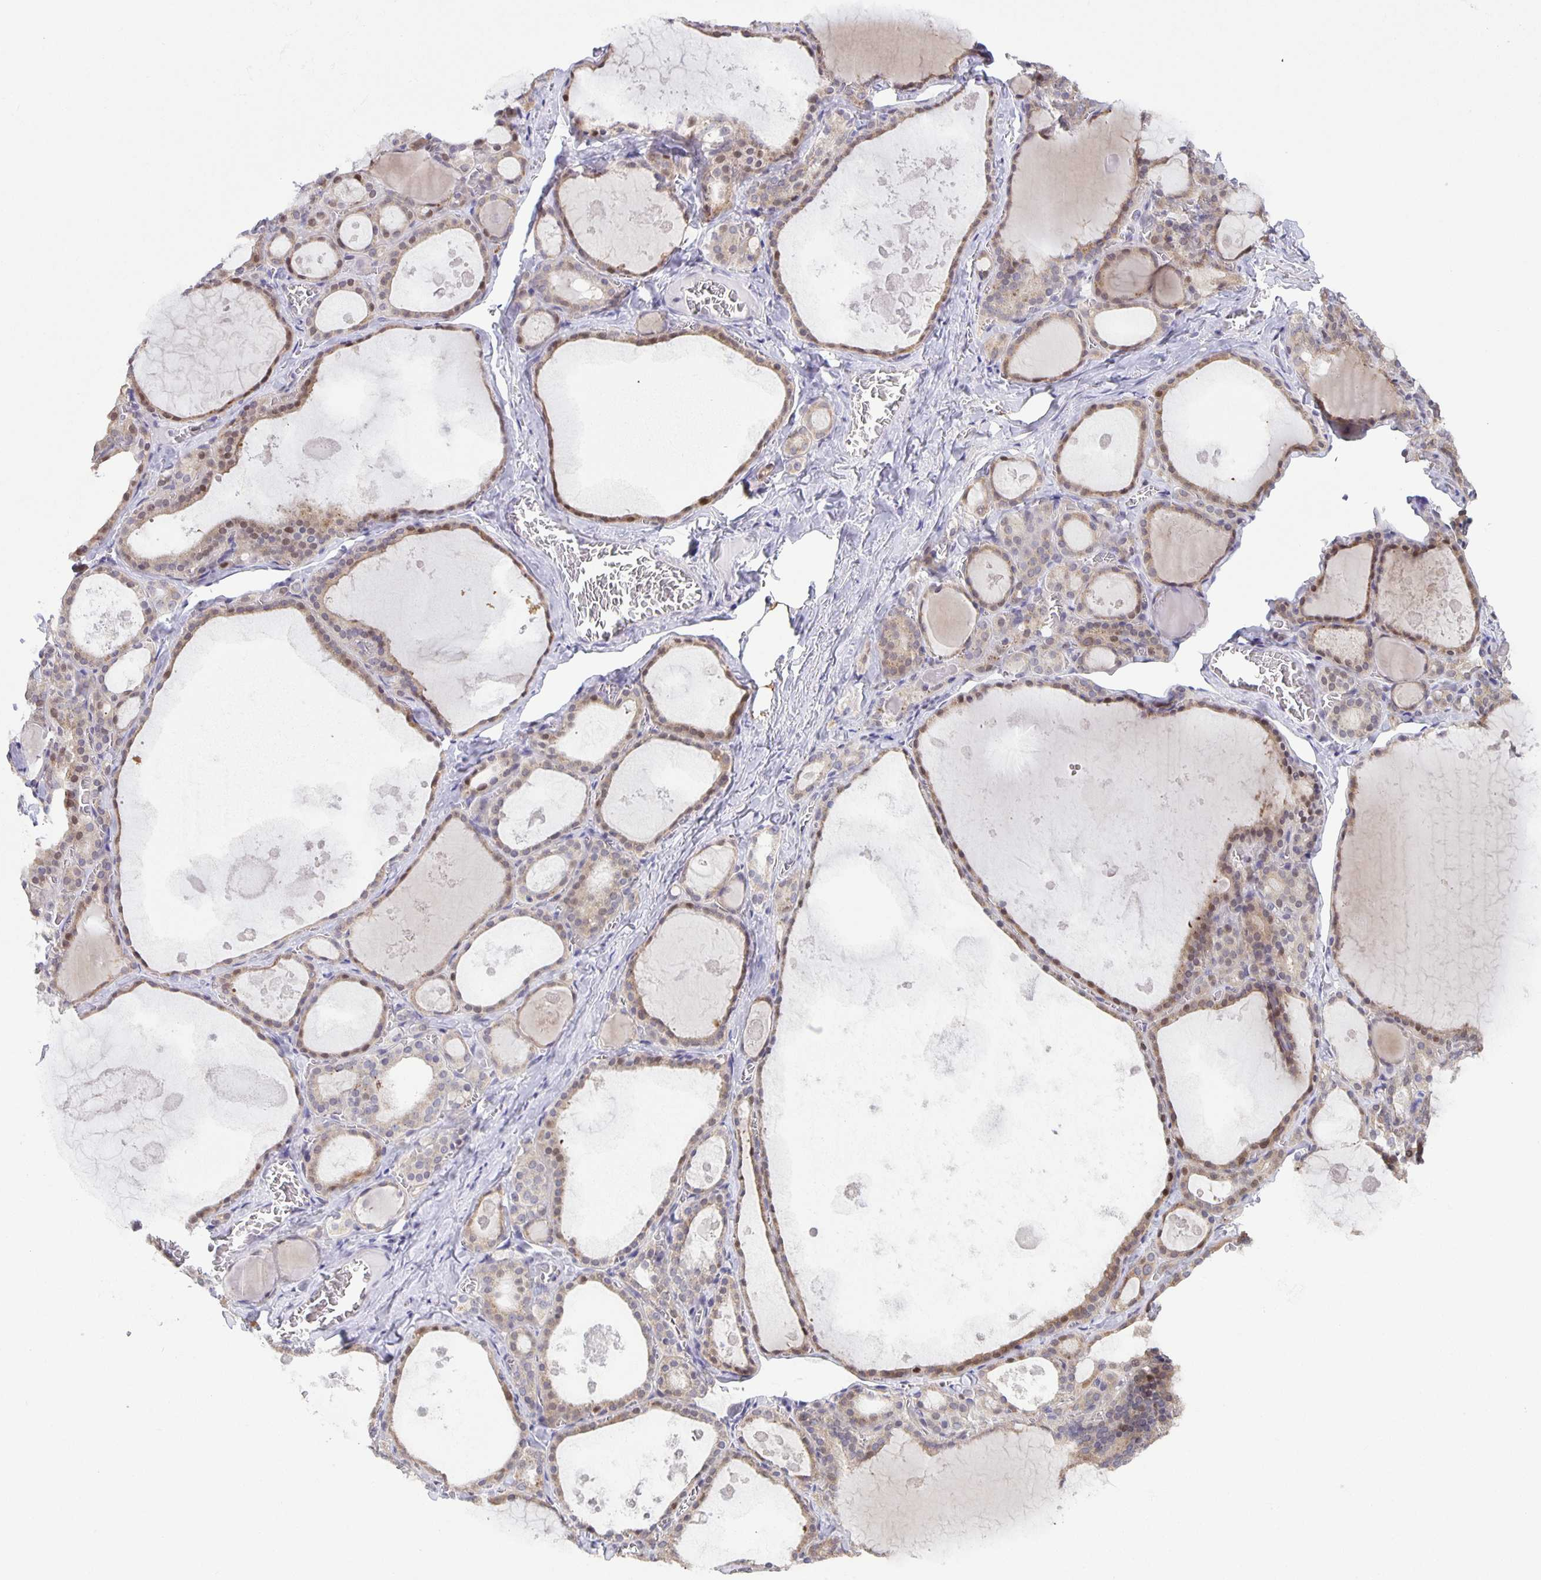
{"staining": {"intensity": "moderate", "quantity": "25%-75%", "location": "nuclear"}, "tissue": "thyroid gland", "cell_type": "Glandular cells", "image_type": "normal", "snomed": [{"axis": "morphology", "description": "Normal tissue, NOS"}, {"axis": "topography", "description": "Thyroid gland"}], "caption": "A high-resolution histopathology image shows immunohistochemistry (IHC) staining of normal thyroid gland, which demonstrates moderate nuclear staining in approximately 25%-75% of glandular cells.", "gene": "MAPK12", "patient": {"sex": "male", "age": 56}}